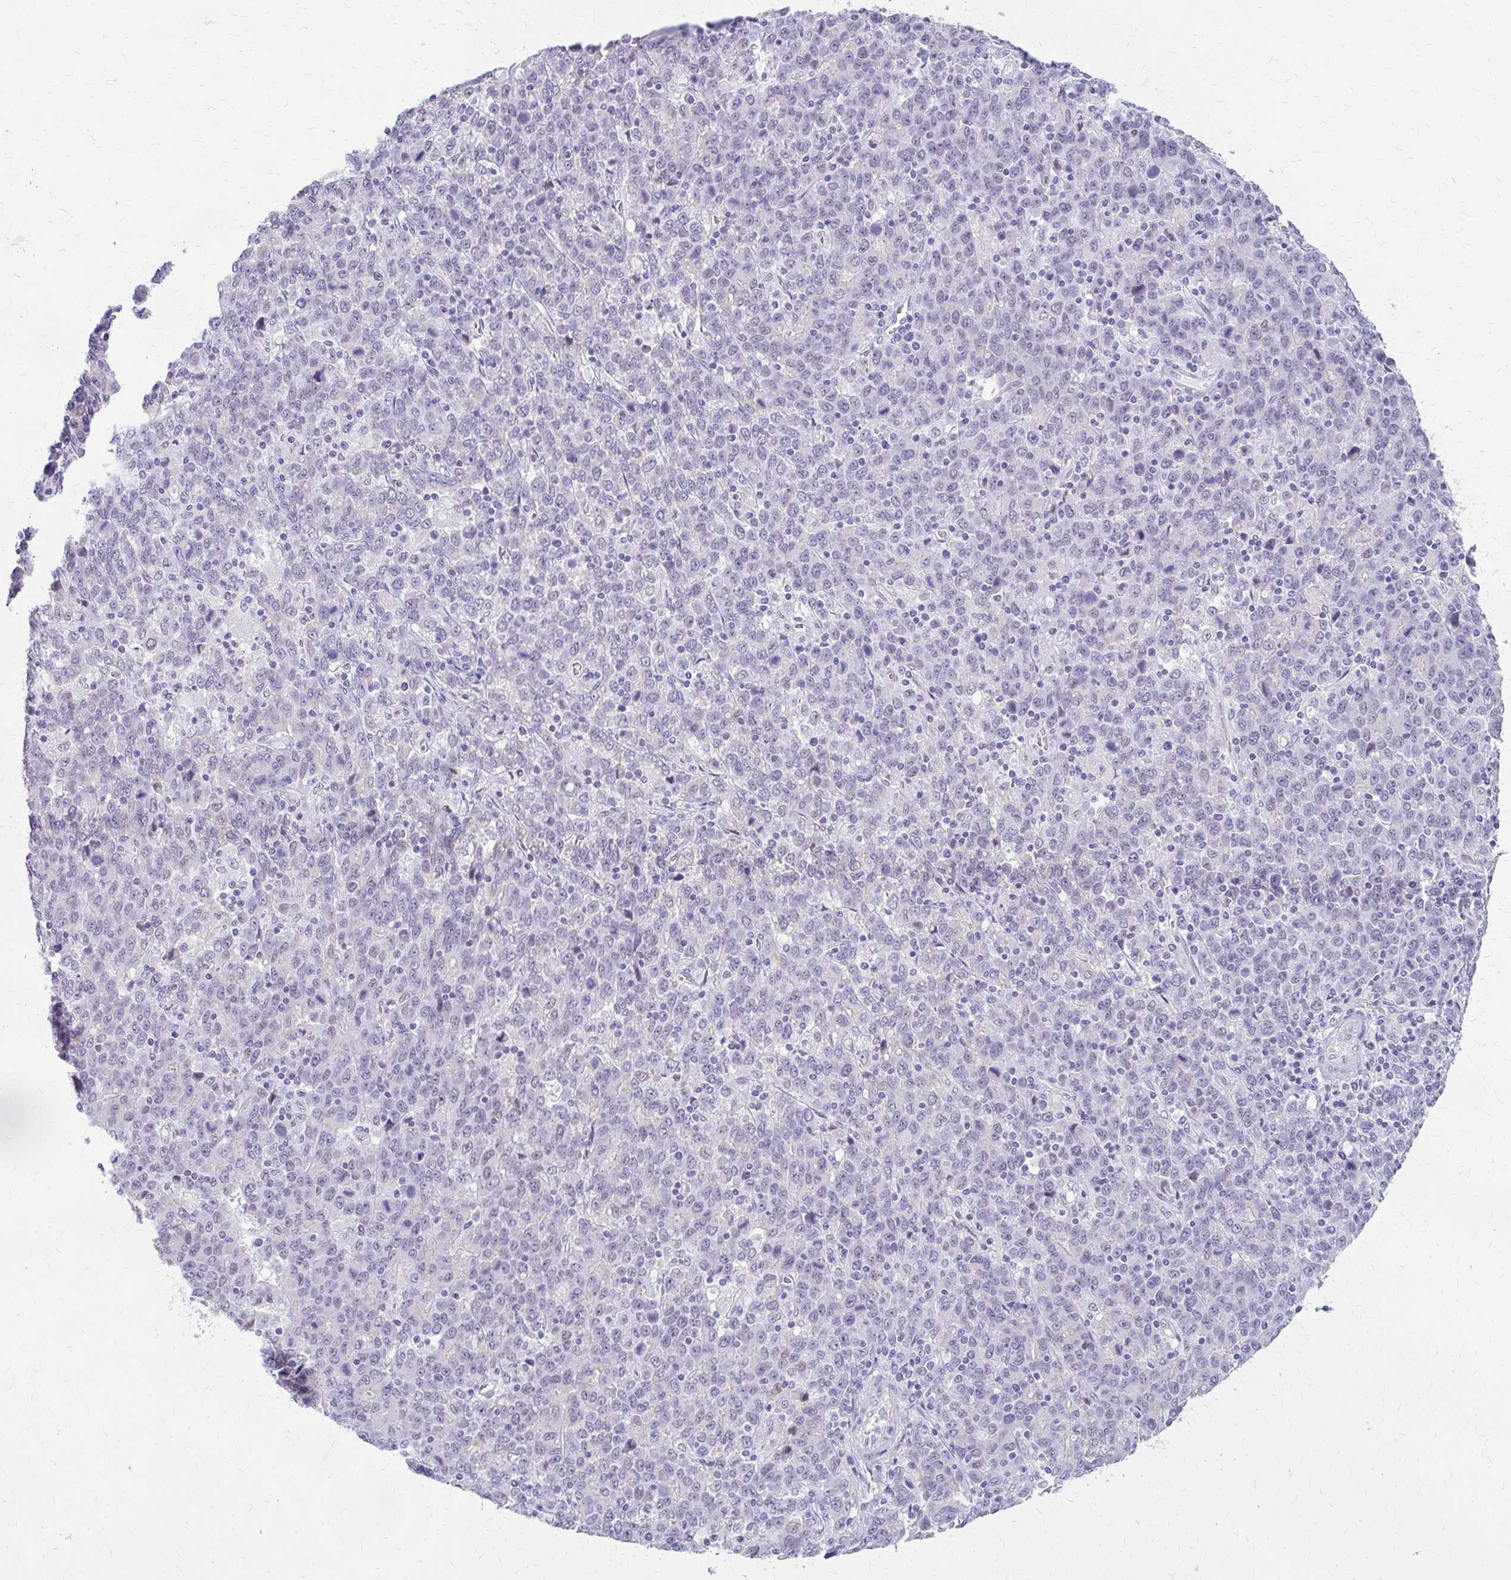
{"staining": {"intensity": "negative", "quantity": "none", "location": "none"}, "tissue": "stomach cancer", "cell_type": "Tumor cells", "image_type": "cancer", "snomed": [{"axis": "morphology", "description": "Adenocarcinoma, NOS"}, {"axis": "topography", "description": "Stomach, upper"}], "caption": "Tumor cells are negative for brown protein staining in stomach cancer.", "gene": "RGS16", "patient": {"sex": "male", "age": 69}}